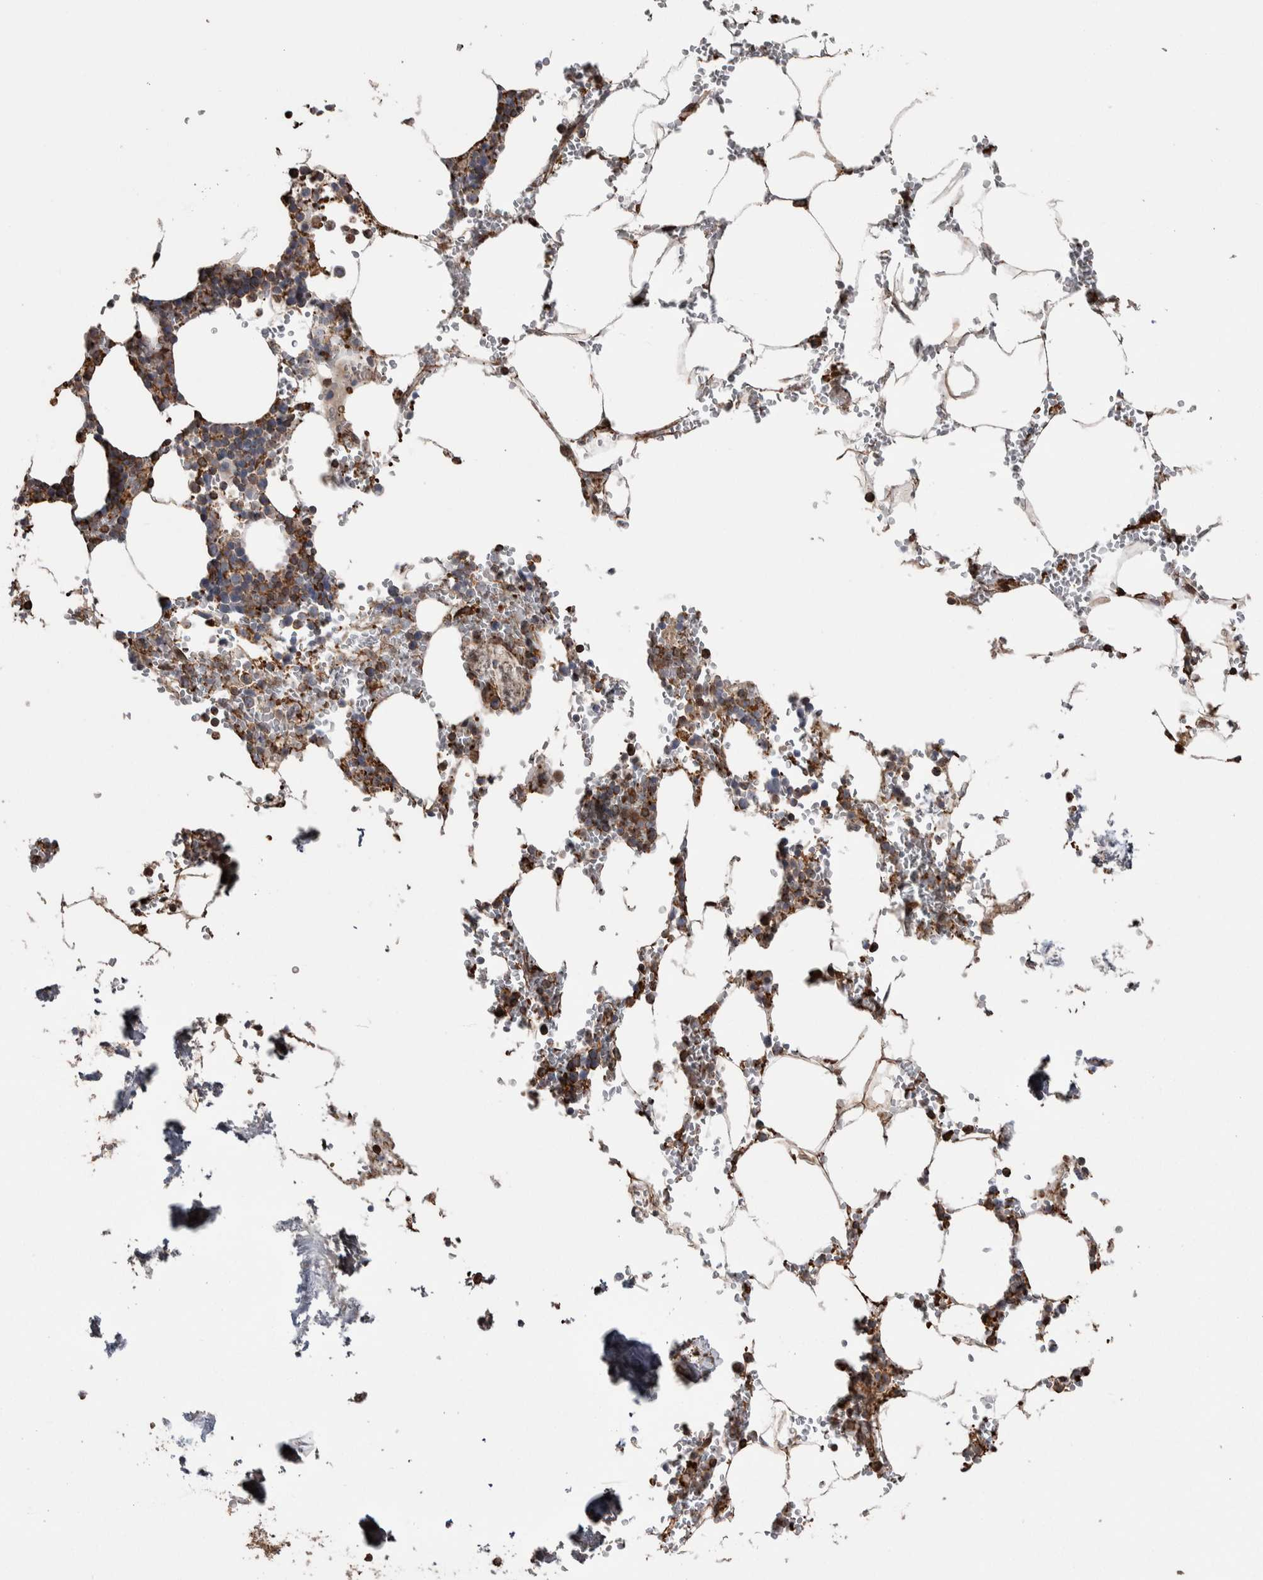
{"staining": {"intensity": "moderate", "quantity": ">75%", "location": "cytoplasmic/membranous"}, "tissue": "bone marrow", "cell_type": "Hematopoietic cells", "image_type": "normal", "snomed": [{"axis": "morphology", "description": "Normal tissue, NOS"}, {"axis": "topography", "description": "Bone marrow"}], "caption": "Immunohistochemical staining of normal bone marrow demonstrates medium levels of moderate cytoplasmic/membranous staining in about >75% of hematopoietic cells. (DAB = brown stain, brightfield microscopy at high magnification).", "gene": "ENPP2", "patient": {"sex": "male", "age": 70}}